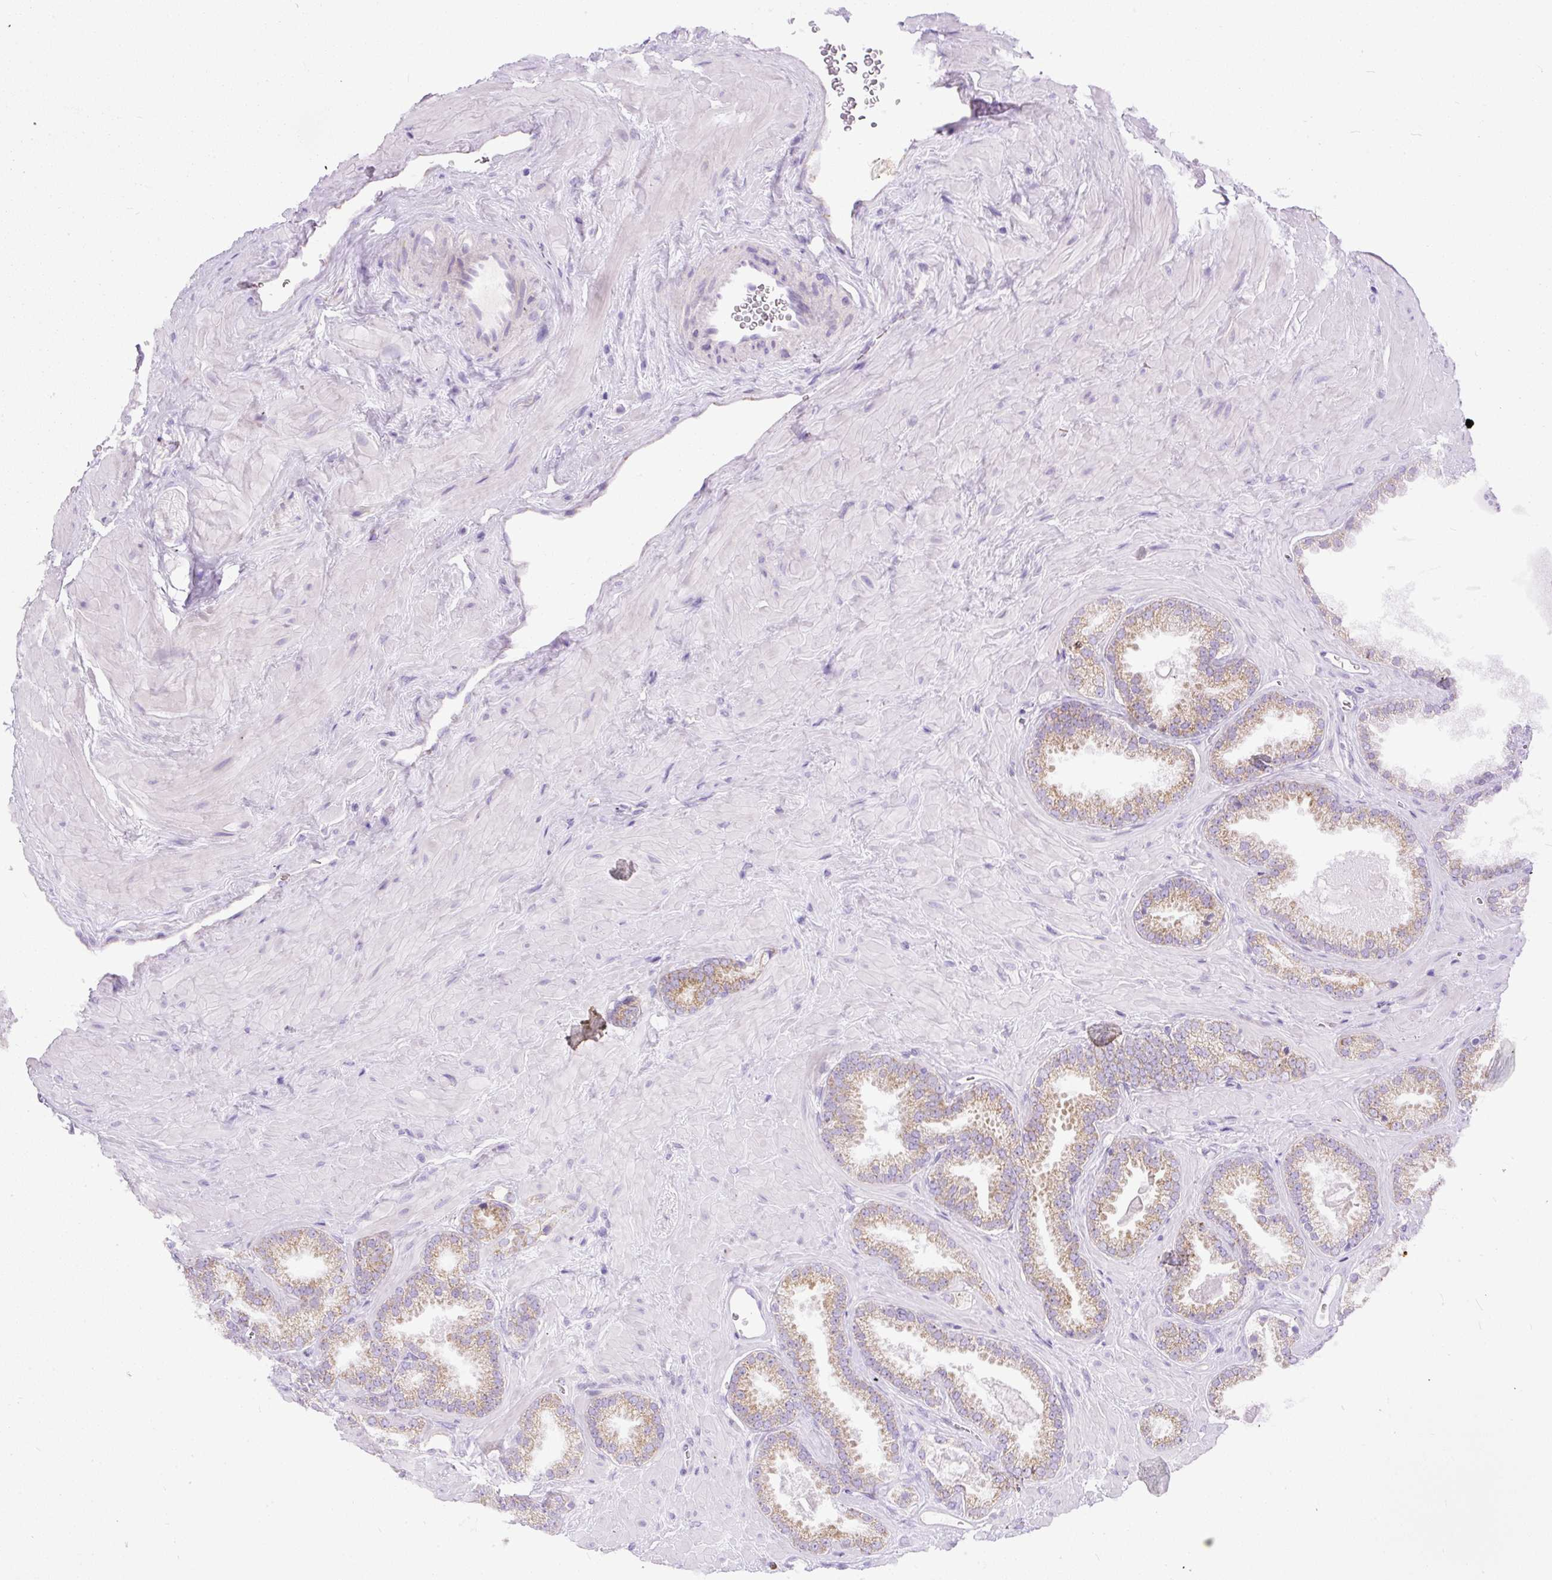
{"staining": {"intensity": "moderate", "quantity": ">75%", "location": "cytoplasmic/membranous"}, "tissue": "prostate cancer", "cell_type": "Tumor cells", "image_type": "cancer", "snomed": [{"axis": "morphology", "description": "Adenocarcinoma, Low grade"}, {"axis": "topography", "description": "Prostate"}], "caption": "Immunohistochemical staining of human prostate cancer shows moderate cytoplasmic/membranous protein expression in approximately >75% of tumor cells. (DAB (3,3'-diaminobenzidine) IHC with brightfield microscopy, high magnification).", "gene": "SYBU", "patient": {"sex": "male", "age": 62}}